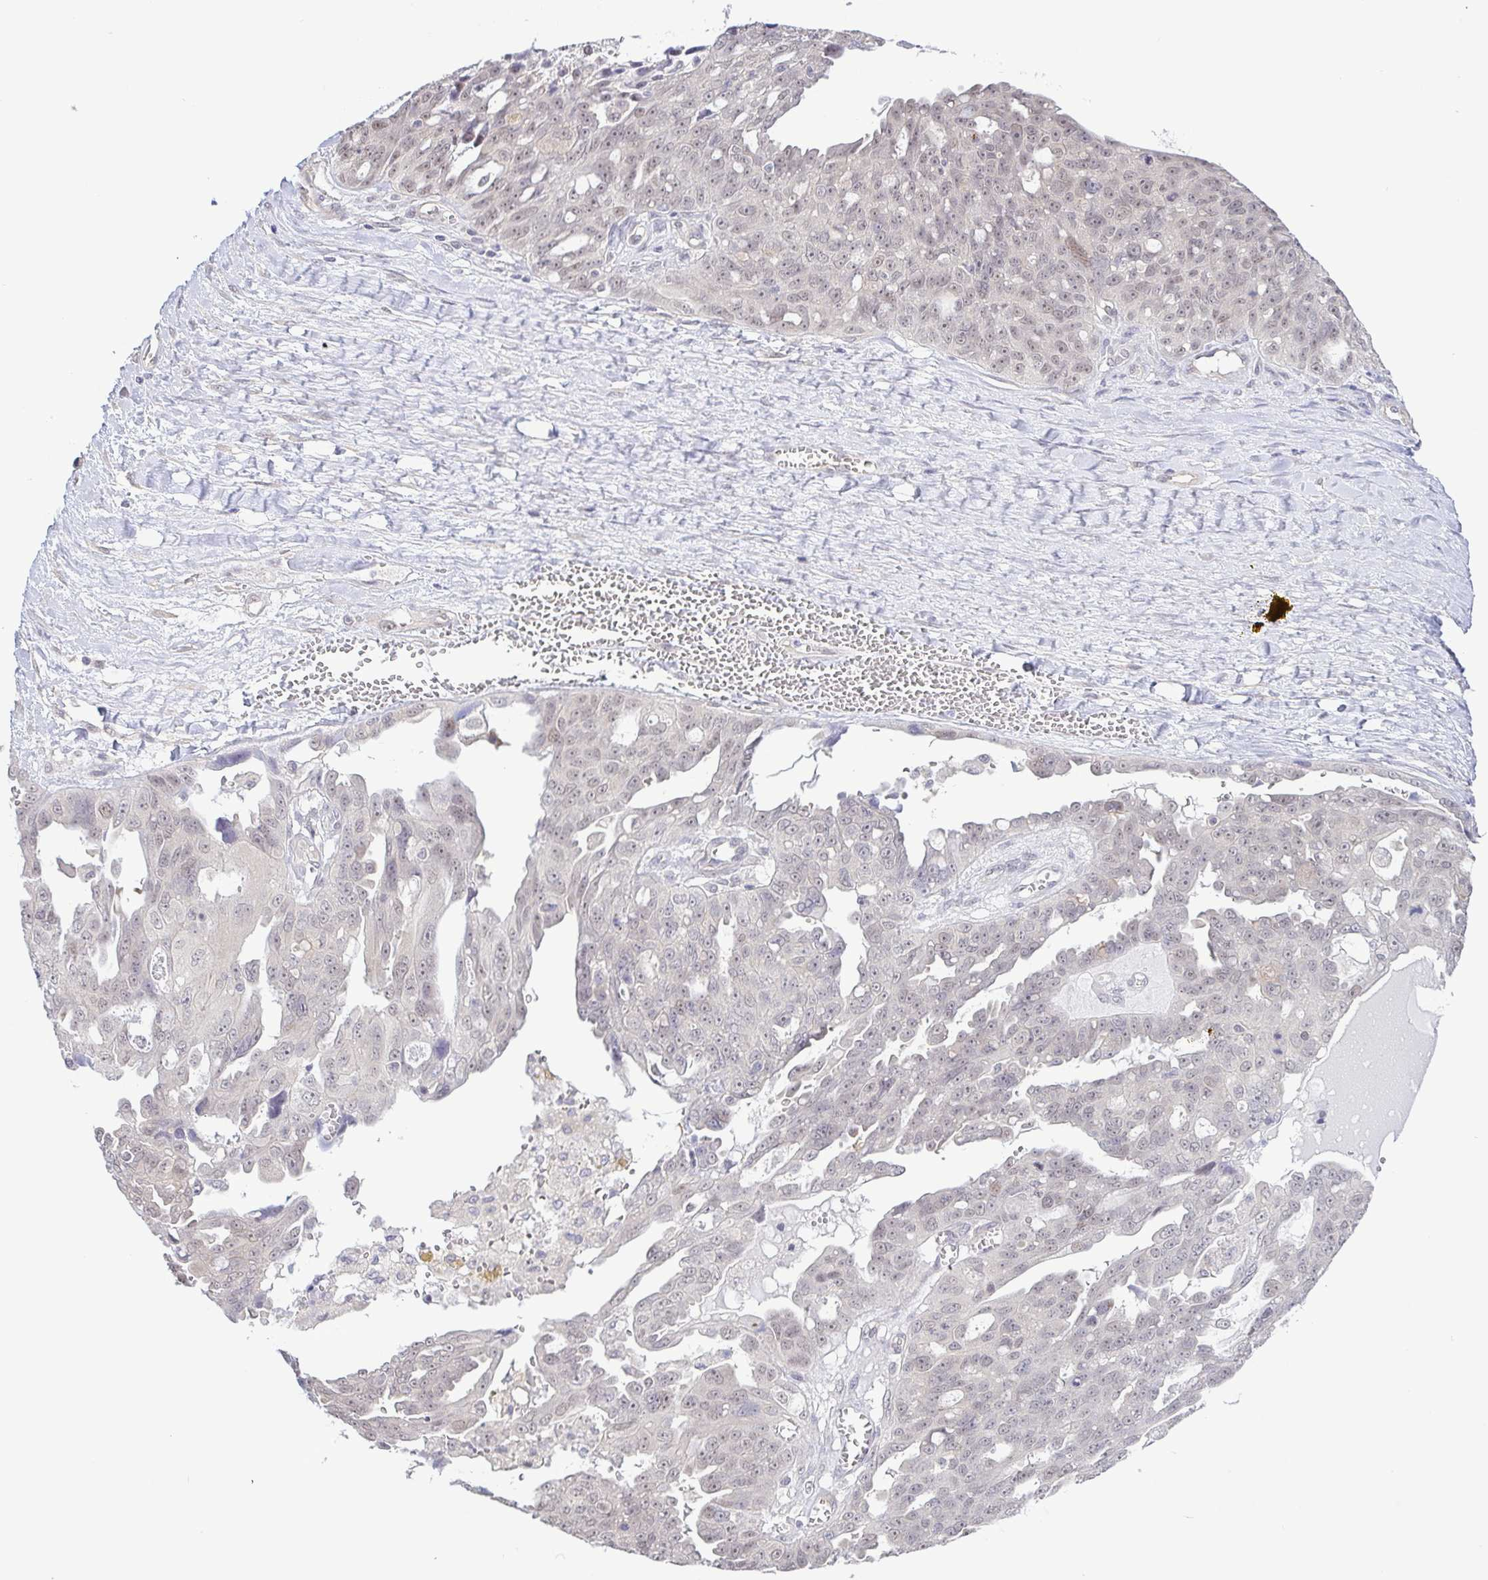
{"staining": {"intensity": "weak", "quantity": "25%-75%", "location": "nuclear"}, "tissue": "ovarian cancer", "cell_type": "Tumor cells", "image_type": "cancer", "snomed": [{"axis": "morphology", "description": "Carcinoma, endometroid"}, {"axis": "topography", "description": "Ovary"}], "caption": "The immunohistochemical stain labels weak nuclear positivity in tumor cells of endometroid carcinoma (ovarian) tissue. The protein of interest is shown in brown color, while the nuclei are stained blue.", "gene": "HYPK", "patient": {"sex": "female", "age": 70}}